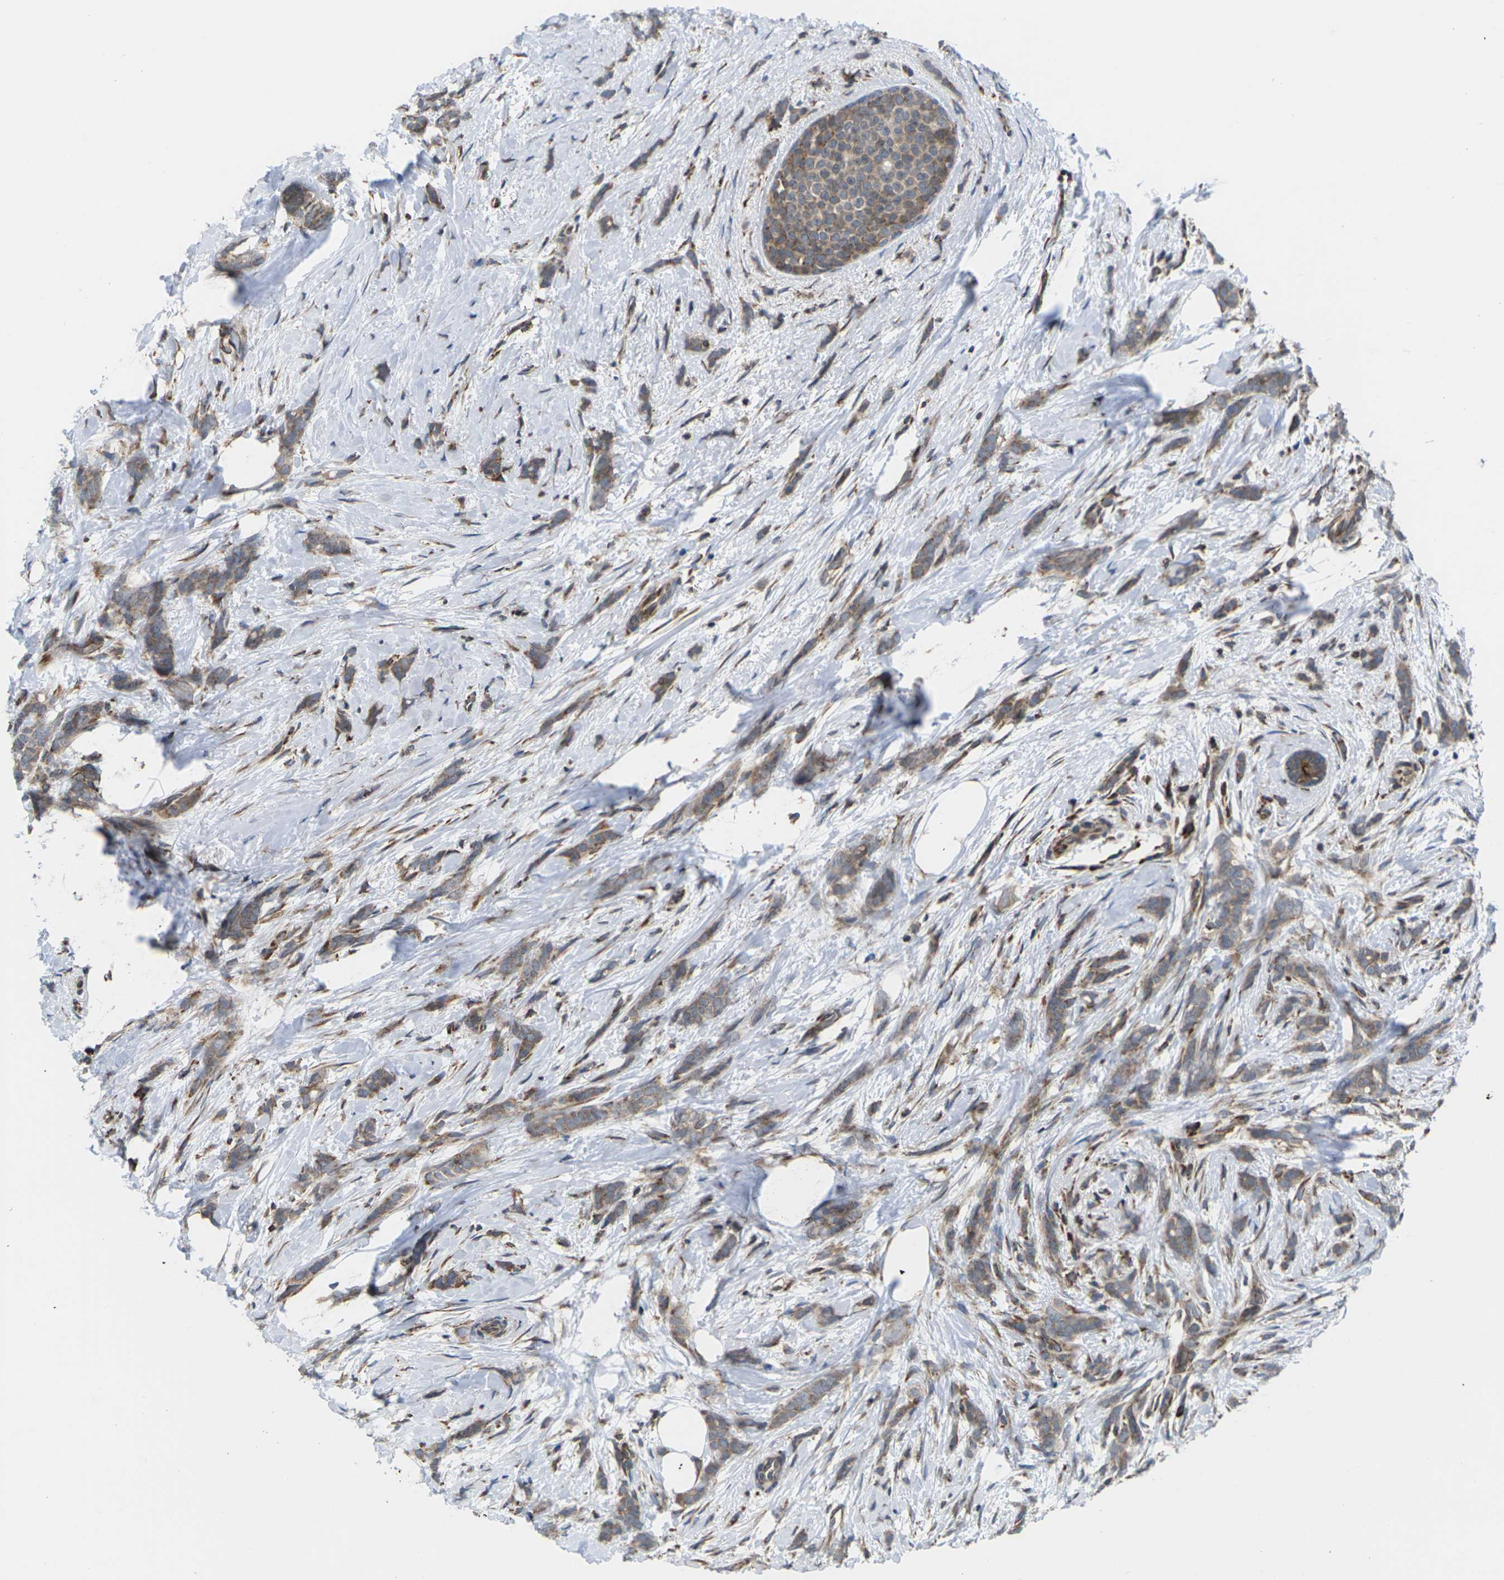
{"staining": {"intensity": "moderate", "quantity": ">75%", "location": "cytoplasmic/membranous"}, "tissue": "breast cancer", "cell_type": "Tumor cells", "image_type": "cancer", "snomed": [{"axis": "morphology", "description": "Lobular carcinoma, in situ"}, {"axis": "morphology", "description": "Lobular carcinoma"}, {"axis": "topography", "description": "Breast"}], "caption": "Tumor cells exhibit medium levels of moderate cytoplasmic/membranous expression in about >75% of cells in breast cancer.", "gene": "PDZK1IP1", "patient": {"sex": "female", "age": 41}}